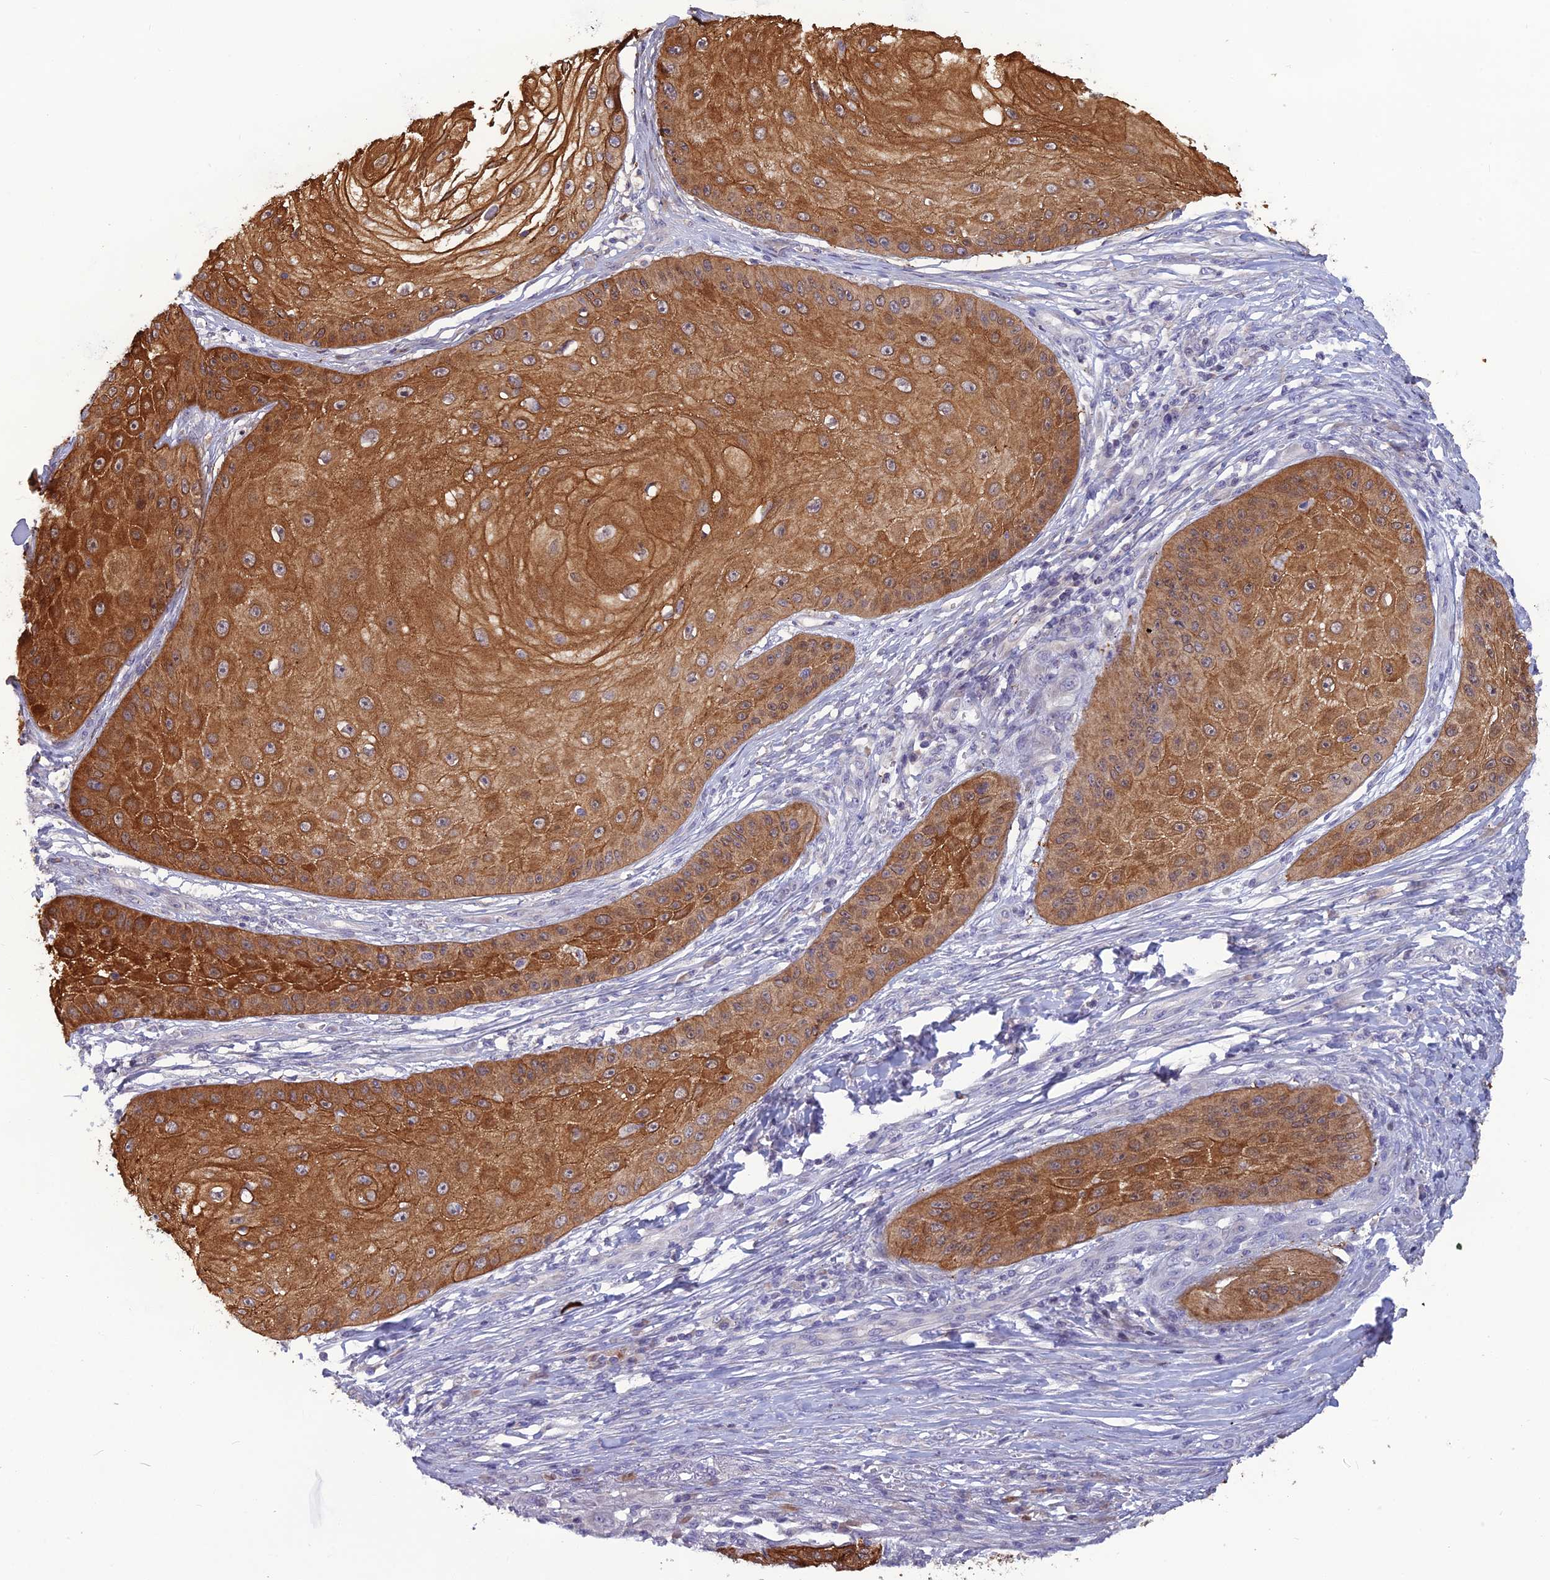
{"staining": {"intensity": "moderate", "quantity": ">75%", "location": "cytoplasmic/membranous"}, "tissue": "skin cancer", "cell_type": "Tumor cells", "image_type": "cancer", "snomed": [{"axis": "morphology", "description": "Squamous cell carcinoma, NOS"}, {"axis": "topography", "description": "Skin"}], "caption": "Moderate cytoplasmic/membranous staining for a protein is appreciated in approximately >75% of tumor cells of skin cancer using immunohistochemistry (IHC).", "gene": "TMEM134", "patient": {"sex": "male", "age": 70}}